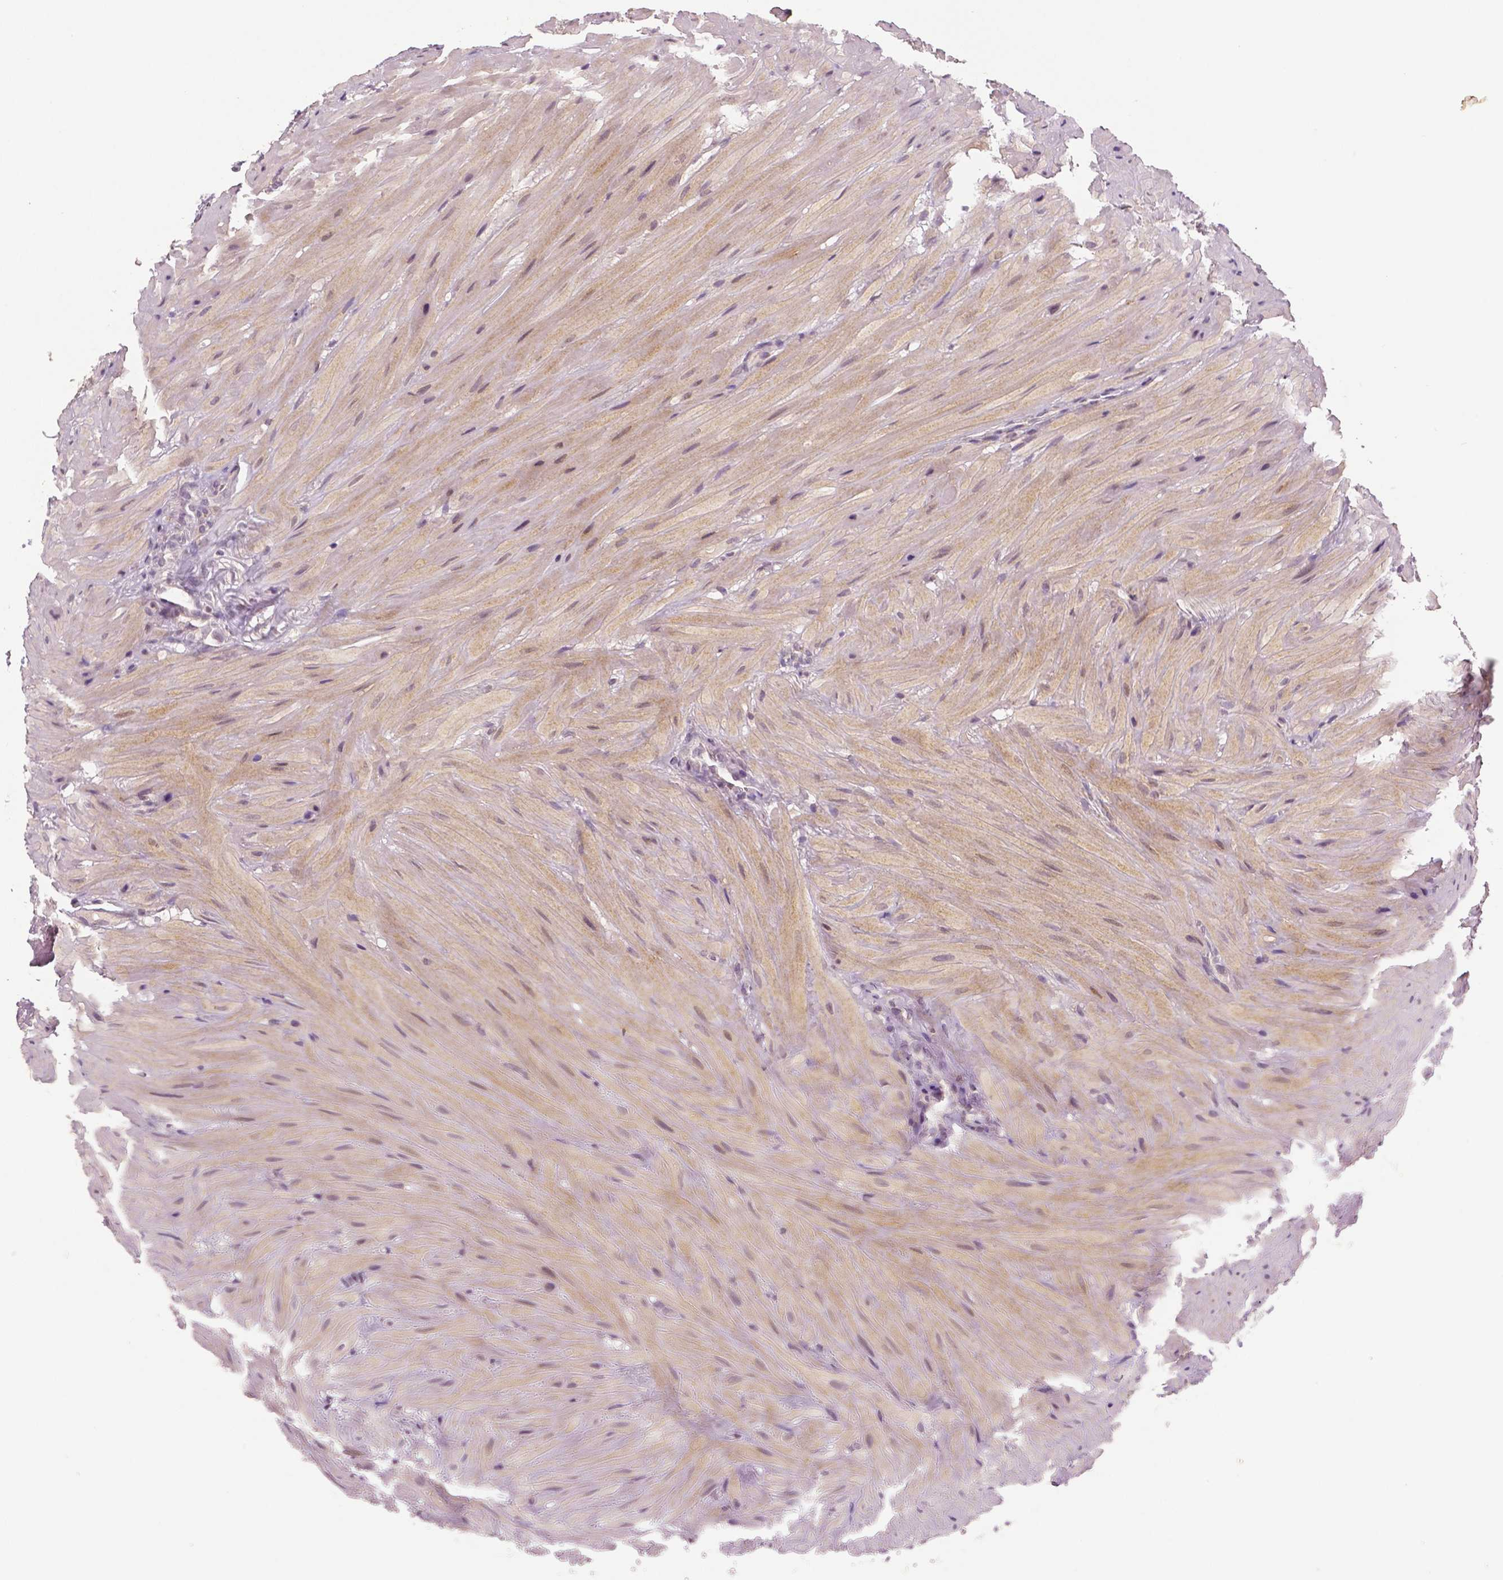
{"staining": {"intensity": "weak", "quantity": "<25%", "location": "nuclear"}, "tissue": "seminal vesicle", "cell_type": "Glandular cells", "image_type": "normal", "snomed": [{"axis": "morphology", "description": "Normal tissue, NOS"}, {"axis": "topography", "description": "Seminal veicle"}], "caption": "DAB (3,3'-diaminobenzidine) immunohistochemical staining of benign human seminal vesicle shows no significant positivity in glandular cells.", "gene": "MKI67", "patient": {"sex": "male", "age": 60}}